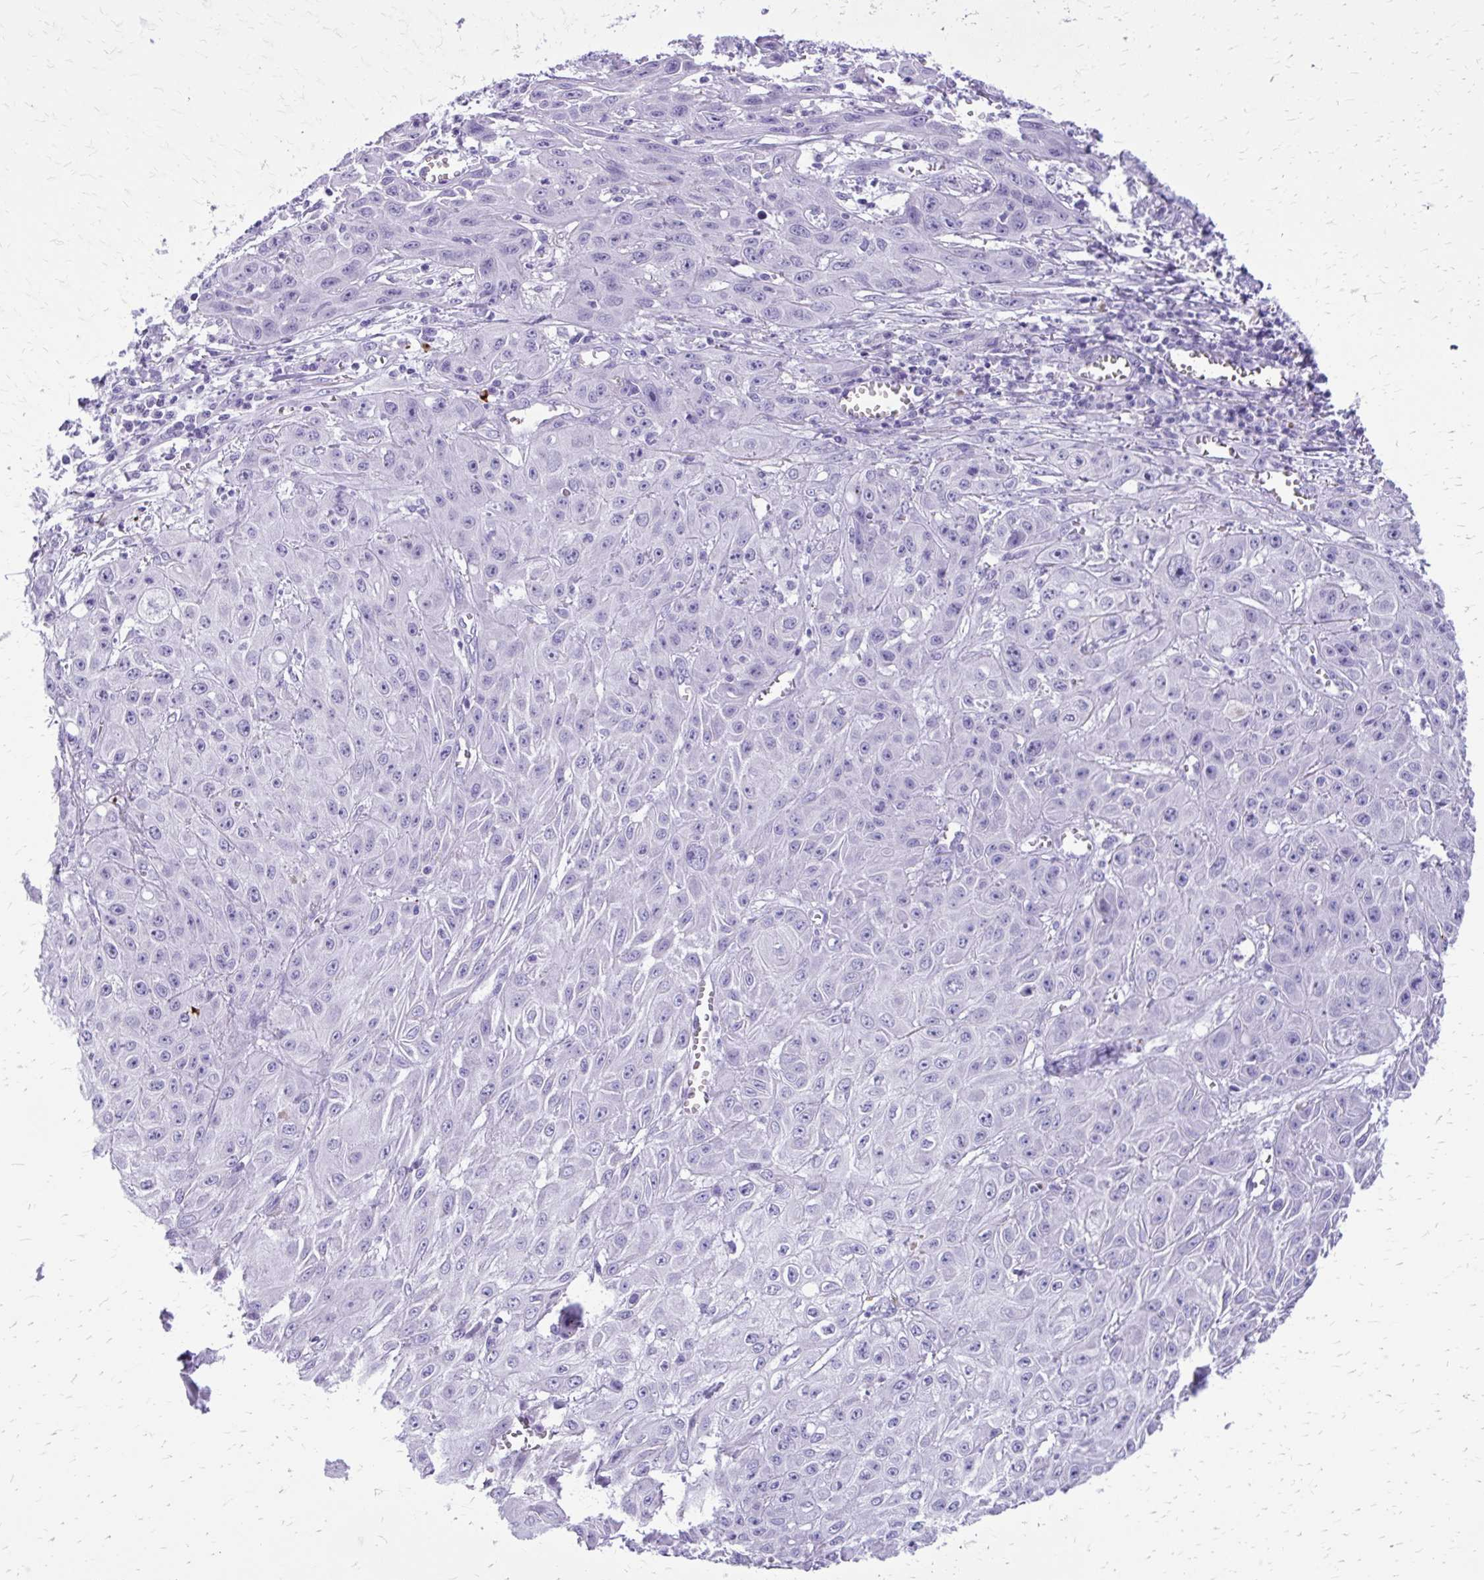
{"staining": {"intensity": "negative", "quantity": "none", "location": "none"}, "tissue": "skin cancer", "cell_type": "Tumor cells", "image_type": "cancer", "snomed": [{"axis": "morphology", "description": "Squamous cell carcinoma, NOS"}, {"axis": "topography", "description": "Skin"}, {"axis": "topography", "description": "Vulva"}], "caption": "DAB immunohistochemical staining of skin squamous cell carcinoma displays no significant positivity in tumor cells.", "gene": "SATL1", "patient": {"sex": "female", "age": 71}}